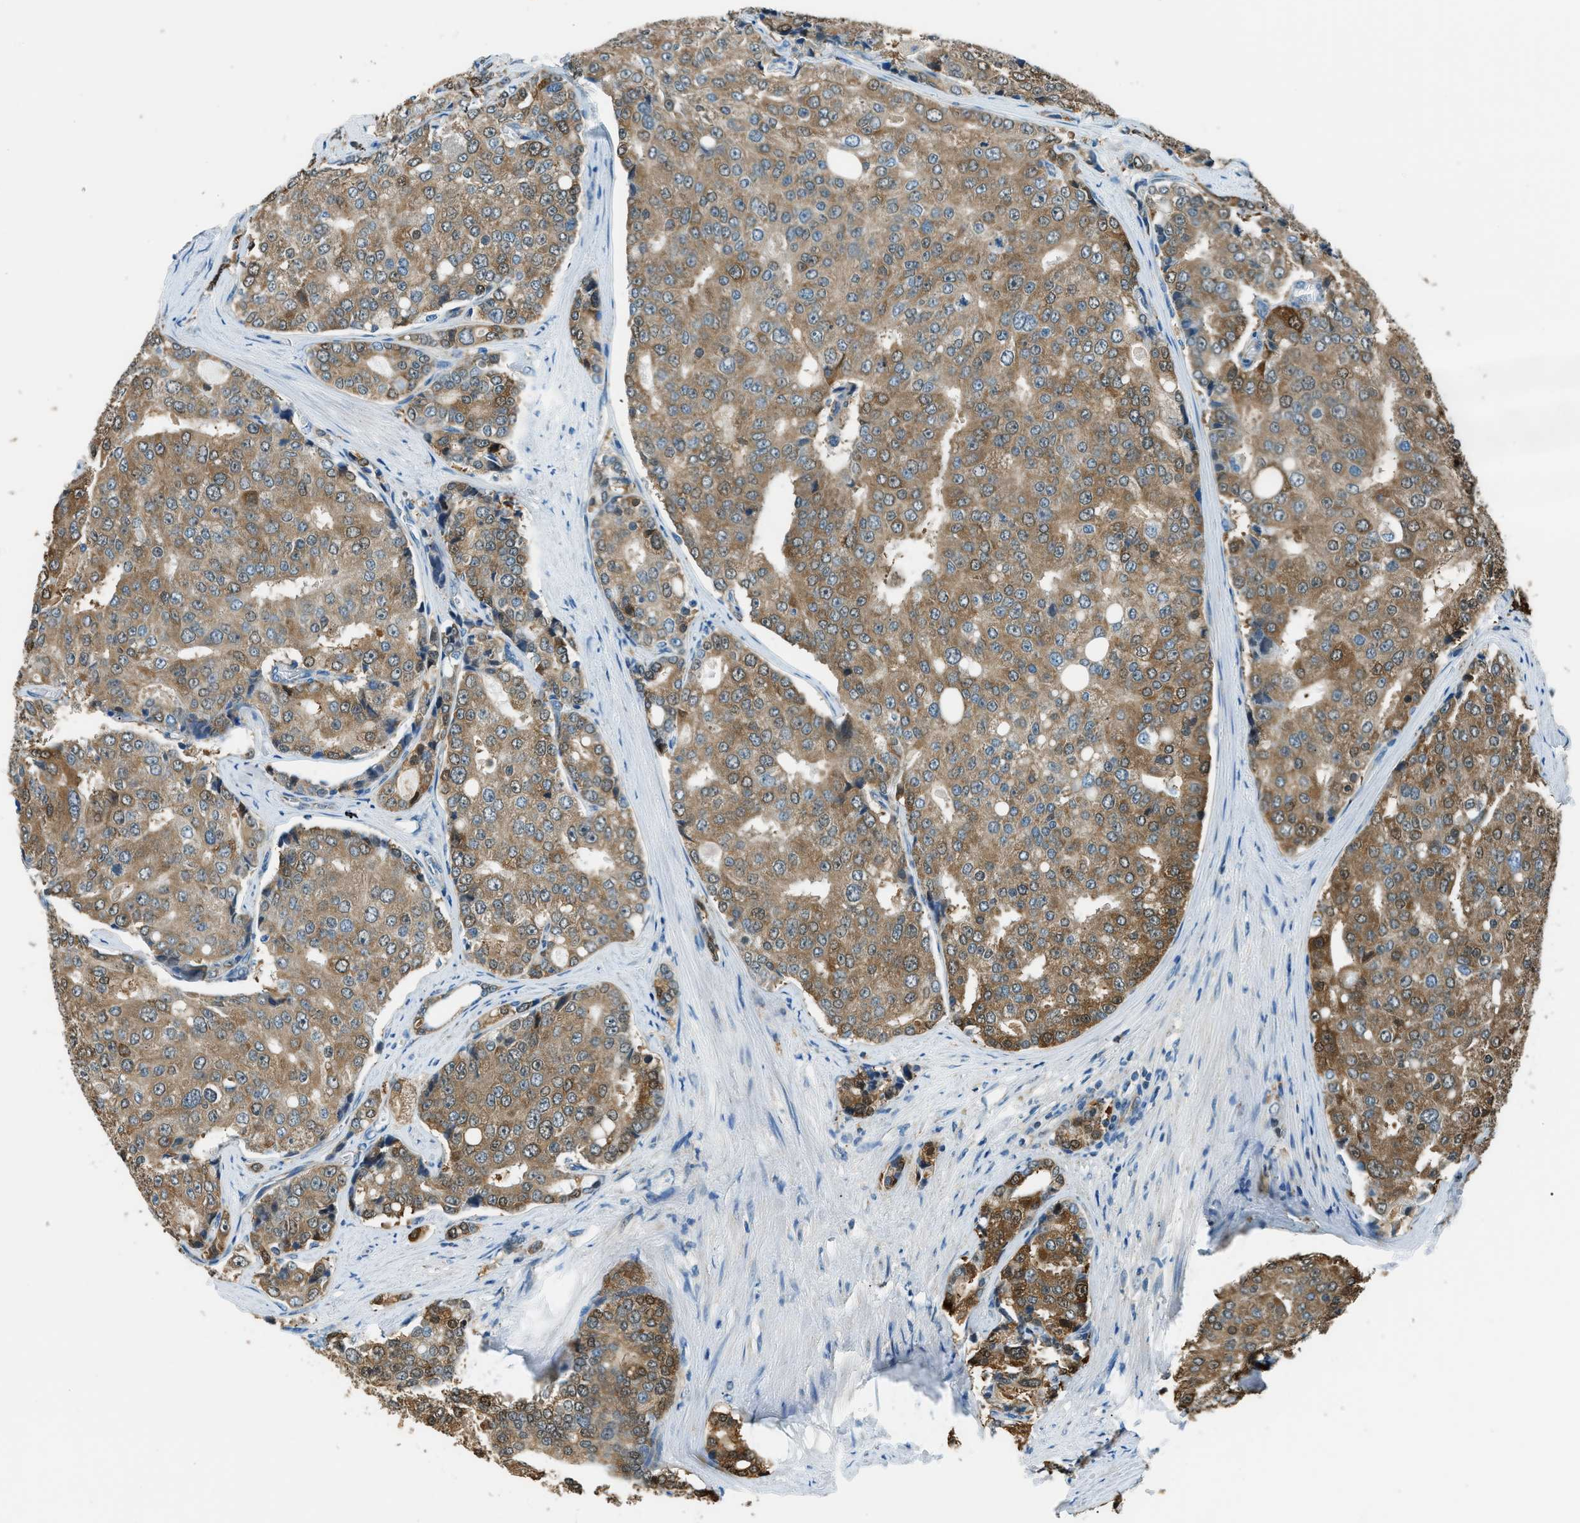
{"staining": {"intensity": "moderate", "quantity": ">75%", "location": "cytoplasmic/membranous"}, "tissue": "prostate cancer", "cell_type": "Tumor cells", "image_type": "cancer", "snomed": [{"axis": "morphology", "description": "Adenocarcinoma, High grade"}, {"axis": "topography", "description": "Prostate"}], "caption": "A medium amount of moderate cytoplasmic/membranous staining is identified in approximately >75% of tumor cells in prostate cancer (high-grade adenocarcinoma) tissue.", "gene": "PIGG", "patient": {"sex": "male", "age": 50}}